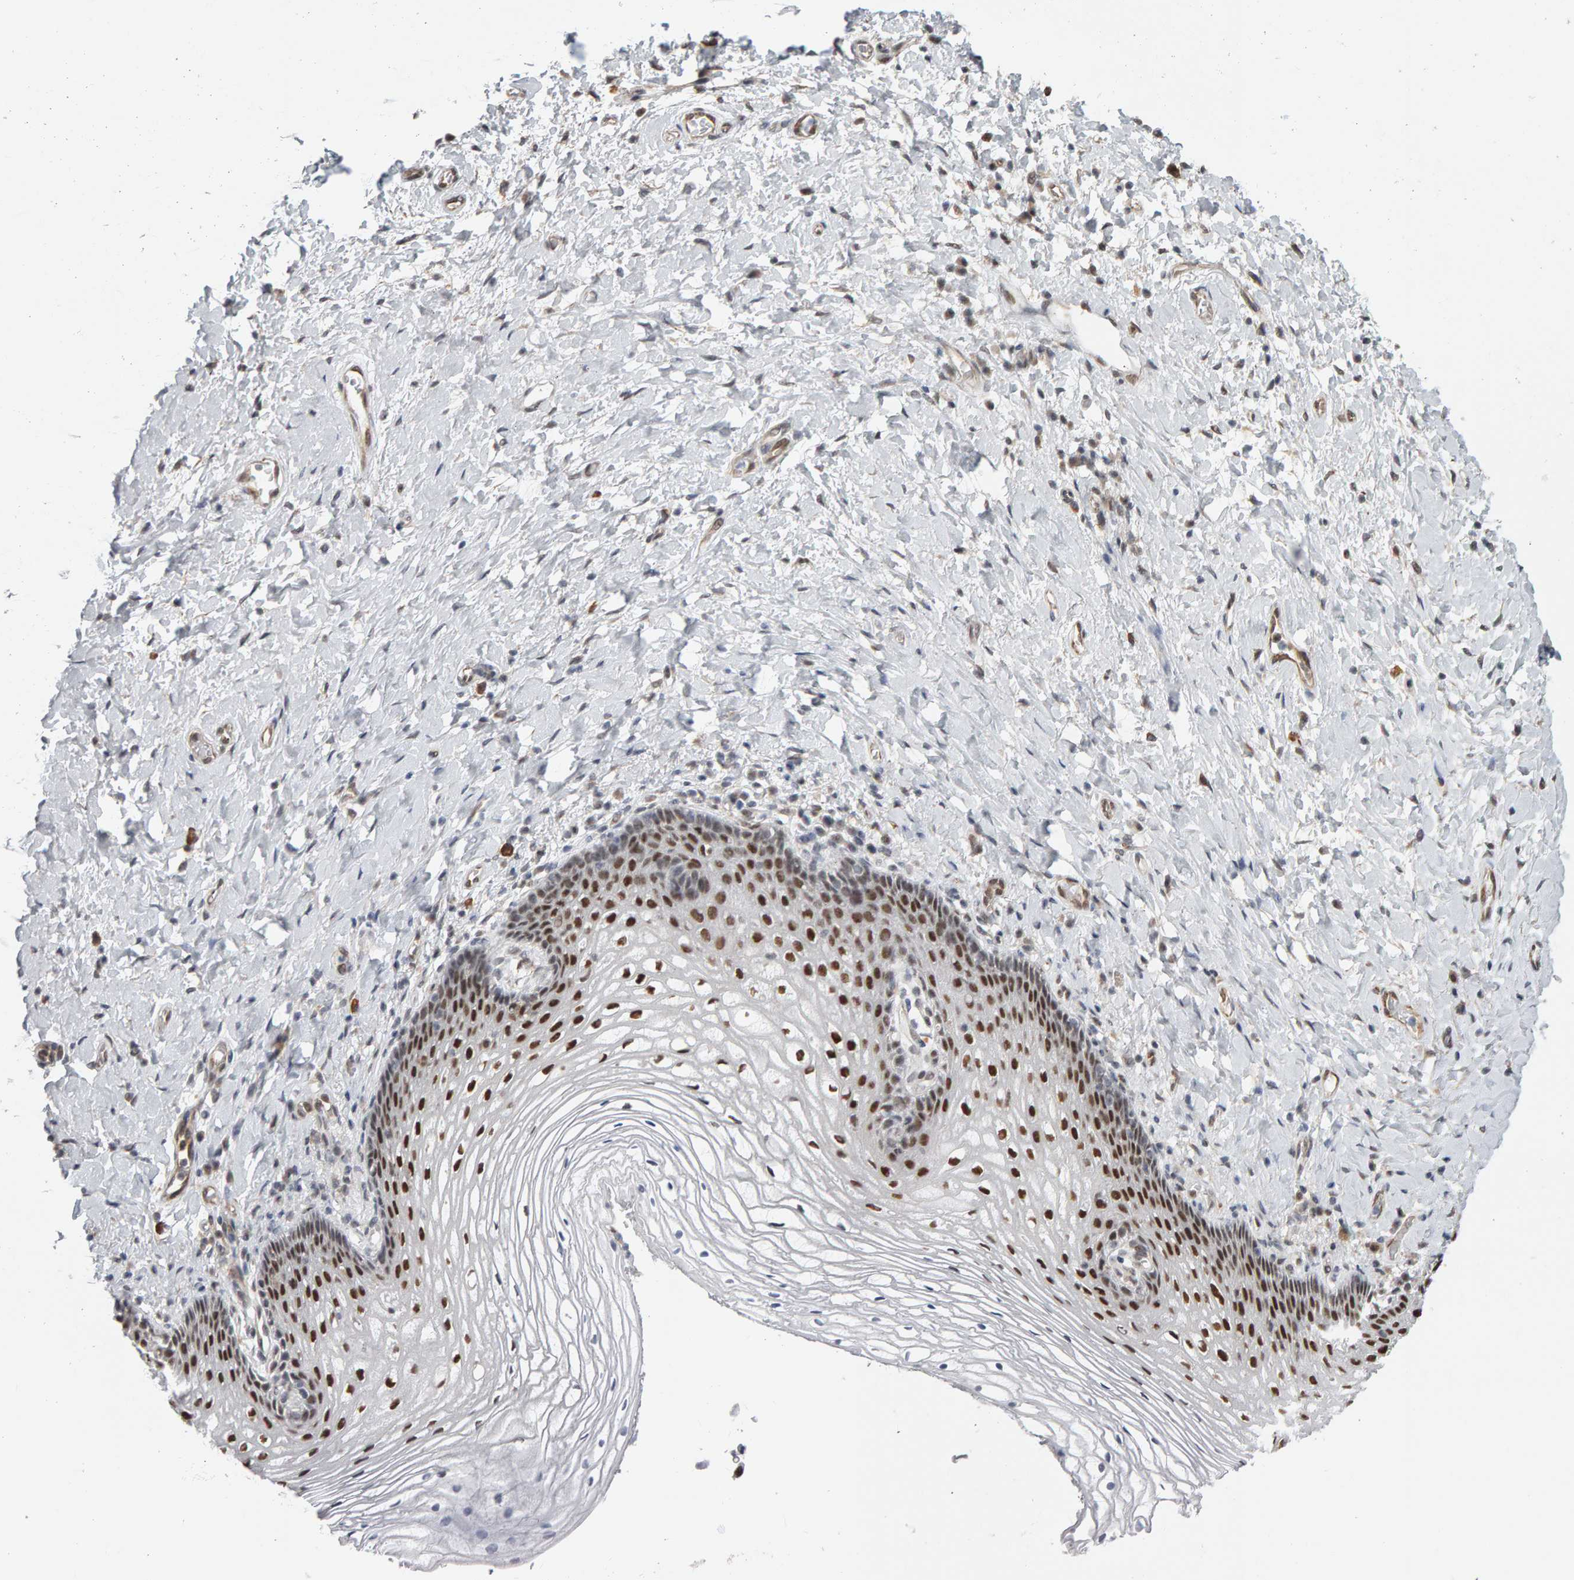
{"staining": {"intensity": "strong", "quantity": "25%-75%", "location": "nuclear"}, "tissue": "vagina", "cell_type": "Squamous epithelial cells", "image_type": "normal", "snomed": [{"axis": "morphology", "description": "Normal tissue, NOS"}, {"axis": "topography", "description": "Vagina"}], "caption": "A high amount of strong nuclear expression is seen in approximately 25%-75% of squamous epithelial cells in normal vagina.", "gene": "ATF7IP", "patient": {"sex": "female", "age": 60}}